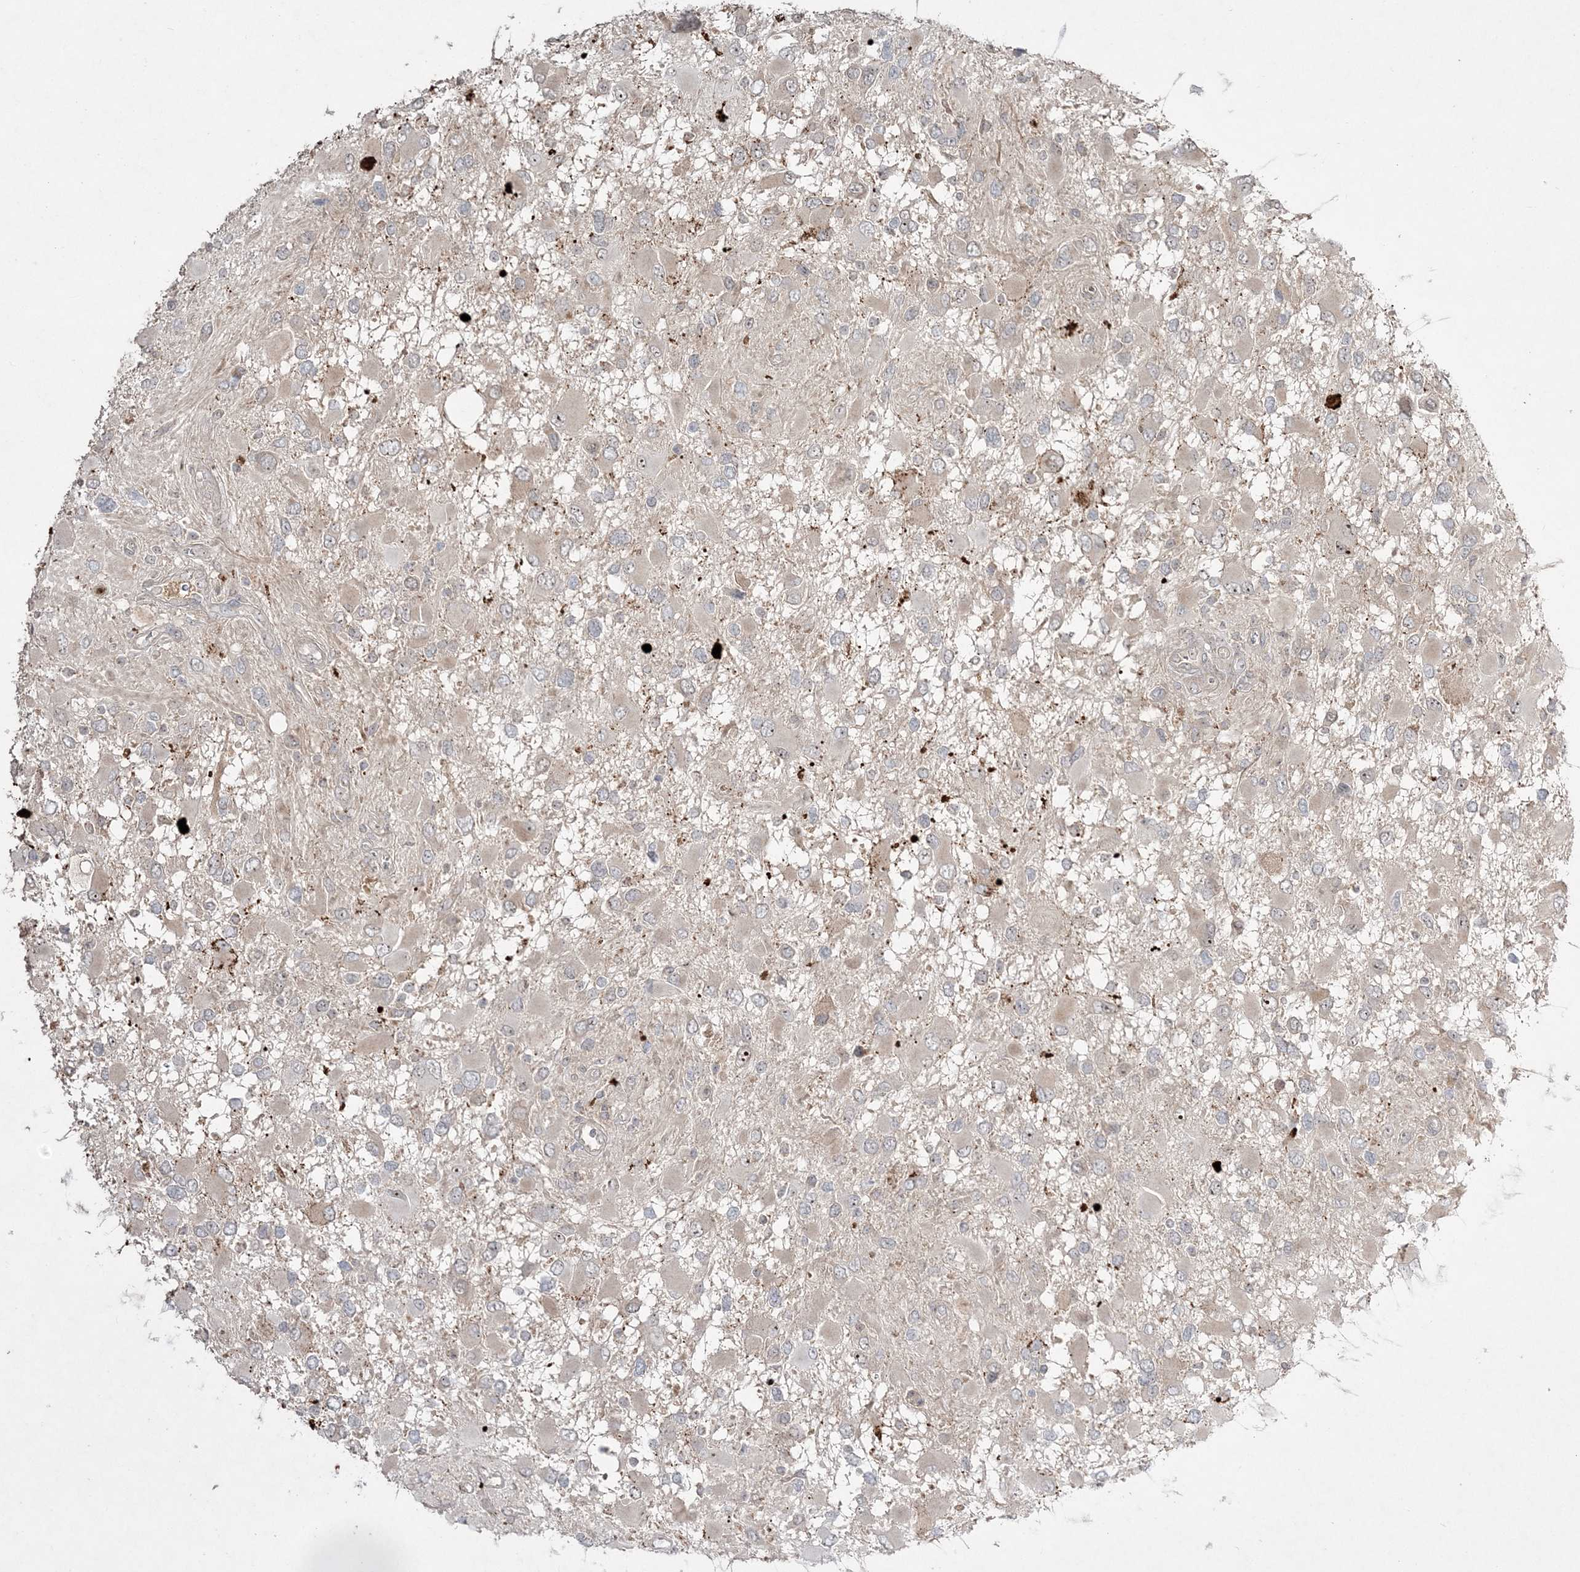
{"staining": {"intensity": "negative", "quantity": "none", "location": "none"}, "tissue": "glioma", "cell_type": "Tumor cells", "image_type": "cancer", "snomed": [{"axis": "morphology", "description": "Glioma, malignant, High grade"}, {"axis": "topography", "description": "Brain"}], "caption": "This is an immunohistochemistry micrograph of malignant glioma (high-grade). There is no positivity in tumor cells.", "gene": "NOP16", "patient": {"sex": "male", "age": 53}}